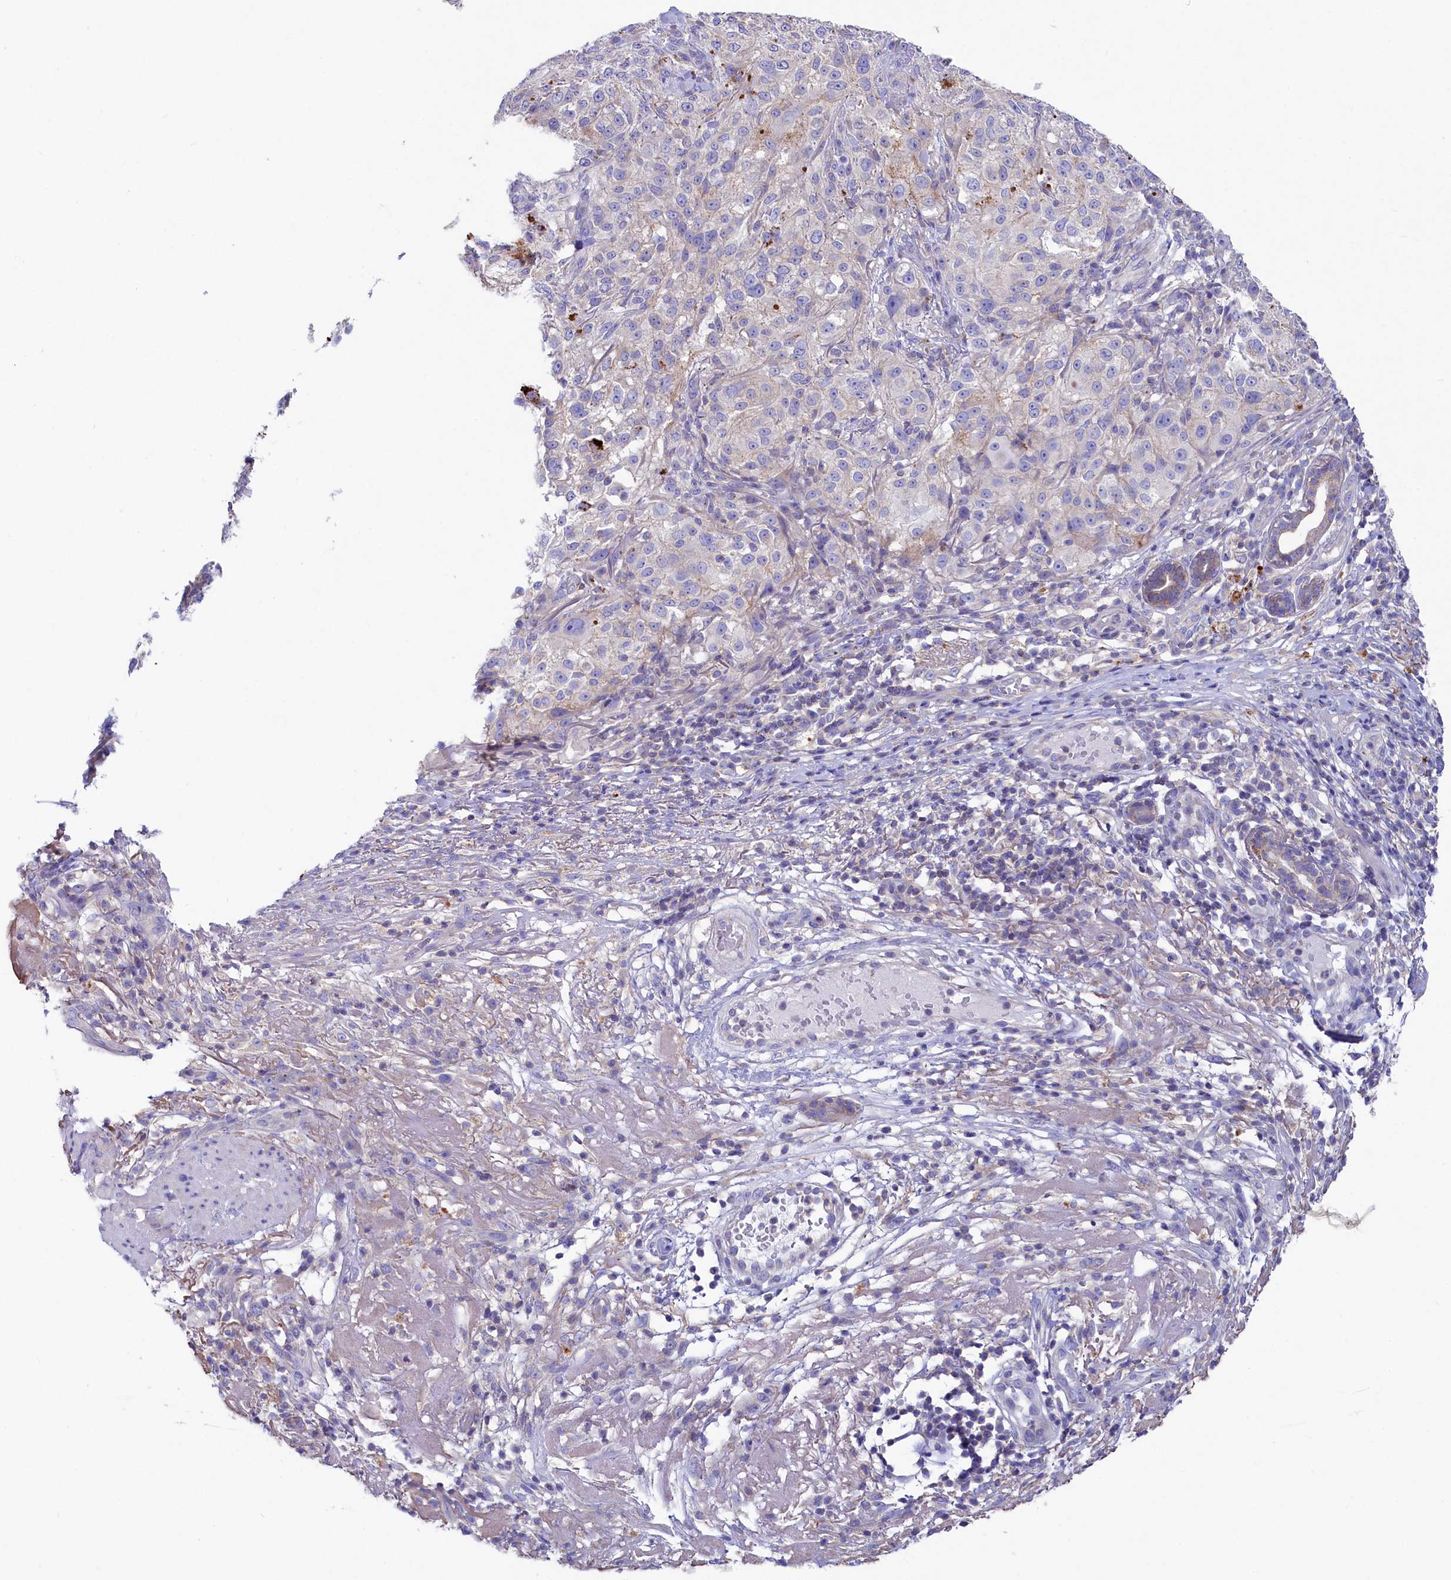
{"staining": {"intensity": "negative", "quantity": "none", "location": "none"}, "tissue": "melanoma", "cell_type": "Tumor cells", "image_type": "cancer", "snomed": [{"axis": "morphology", "description": "Necrosis, NOS"}, {"axis": "morphology", "description": "Malignant melanoma, NOS"}, {"axis": "topography", "description": "Skin"}], "caption": "Immunohistochemistry (IHC) photomicrograph of melanoma stained for a protein (brown), which shows no staining in tumor cells.", "gene": "VPS26B", "patient": {"sex": "female", "age": 87}}